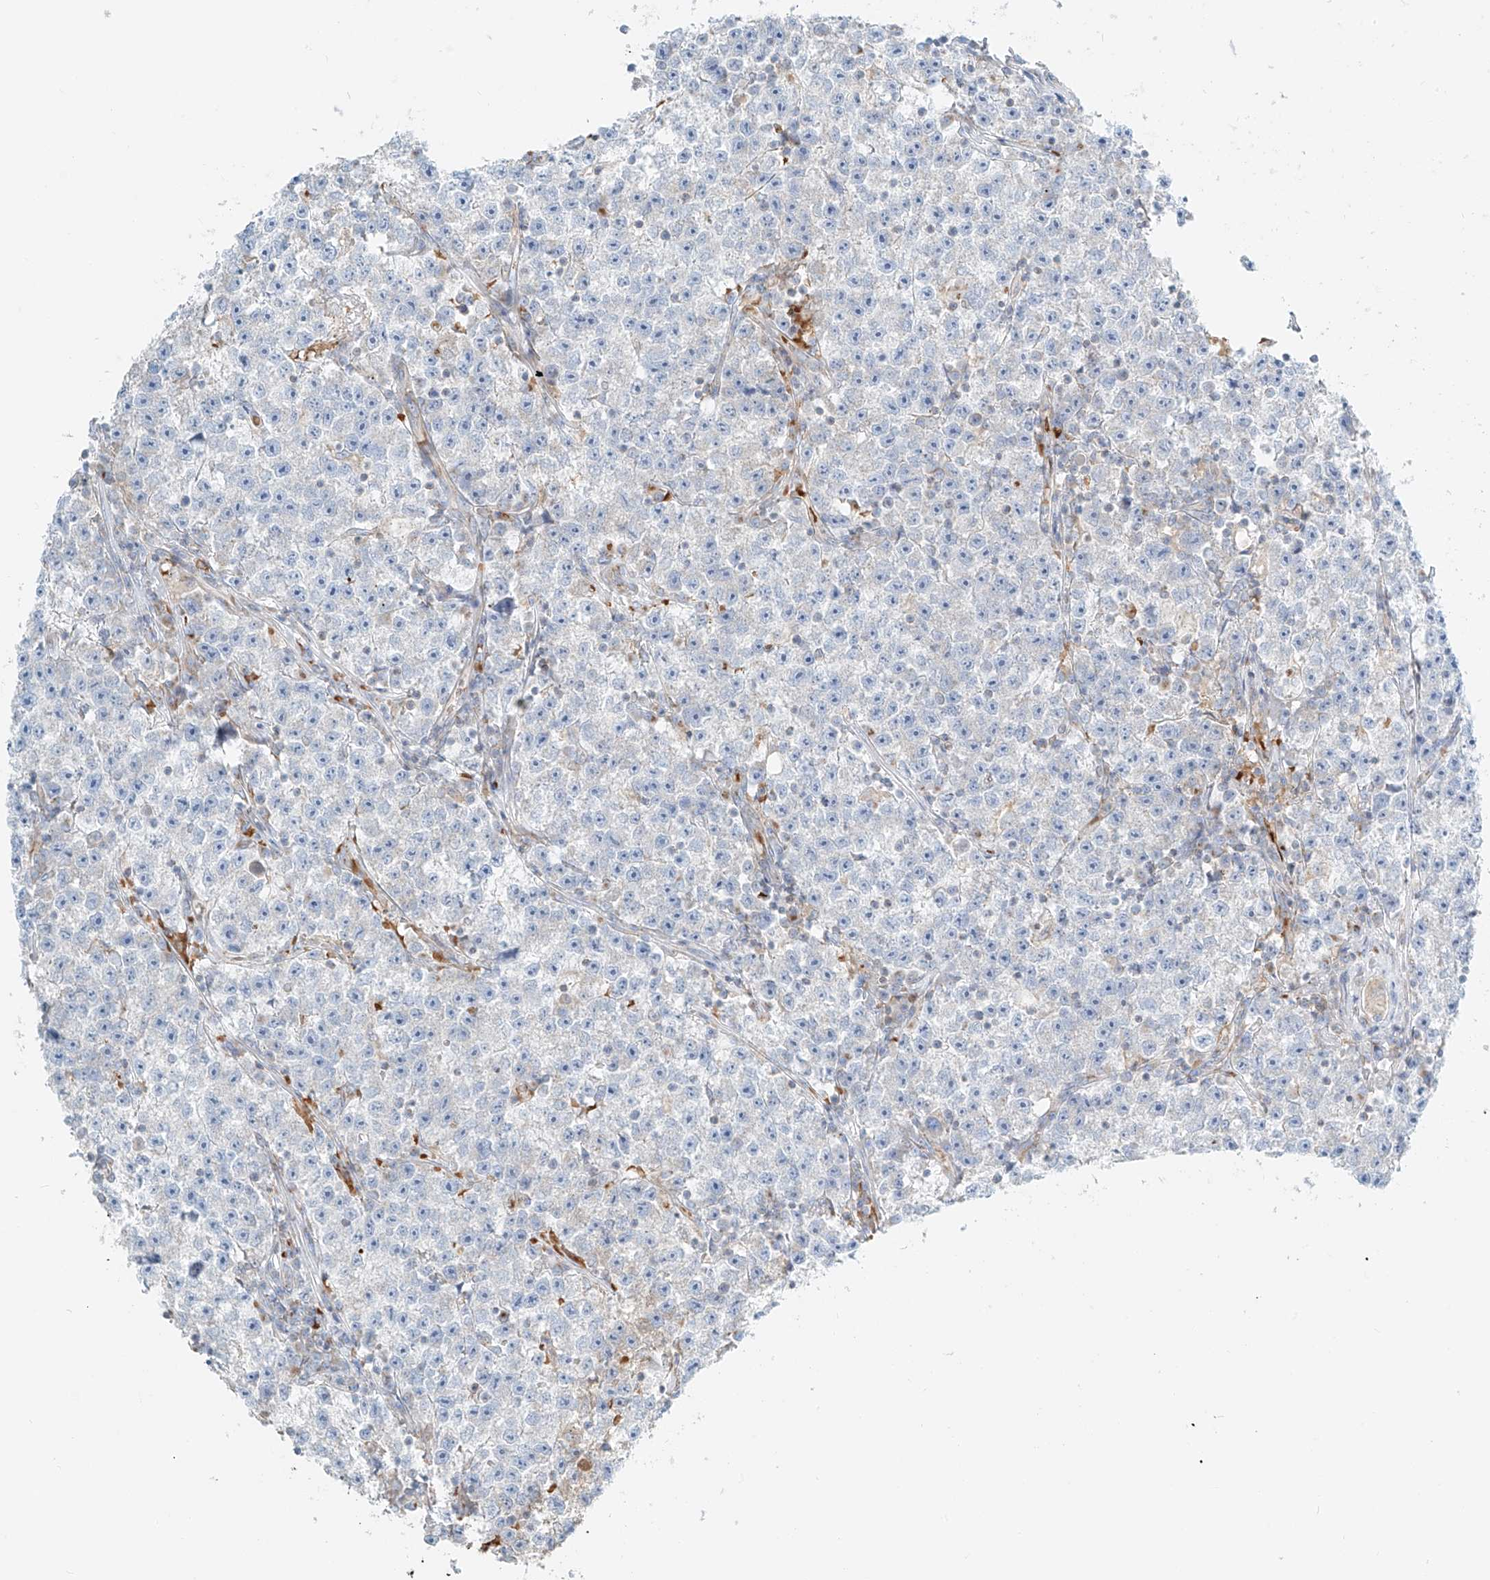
{"staining": {"intensity": "negative", "quantity": "none", "location": "none"}, "tissue": "testis cancer", "cell_type": "Tumor cells", "image_type": "cancer", "snomed": [{"axis": "morphology", "description": "Seminoma, NOS"}, {"axis": "topography", "description": "Testis"}], "caption": "An immunohistochemistry (IHC) photomicrograph of testis cancer is shown. There is no staining in tumor cells of testis cancer. (DAB immunohistochemistry (IHC) with hematoxylin counter stain).", "gene": "EIPR1", "patient": {"sex": "male", "age": 22}}